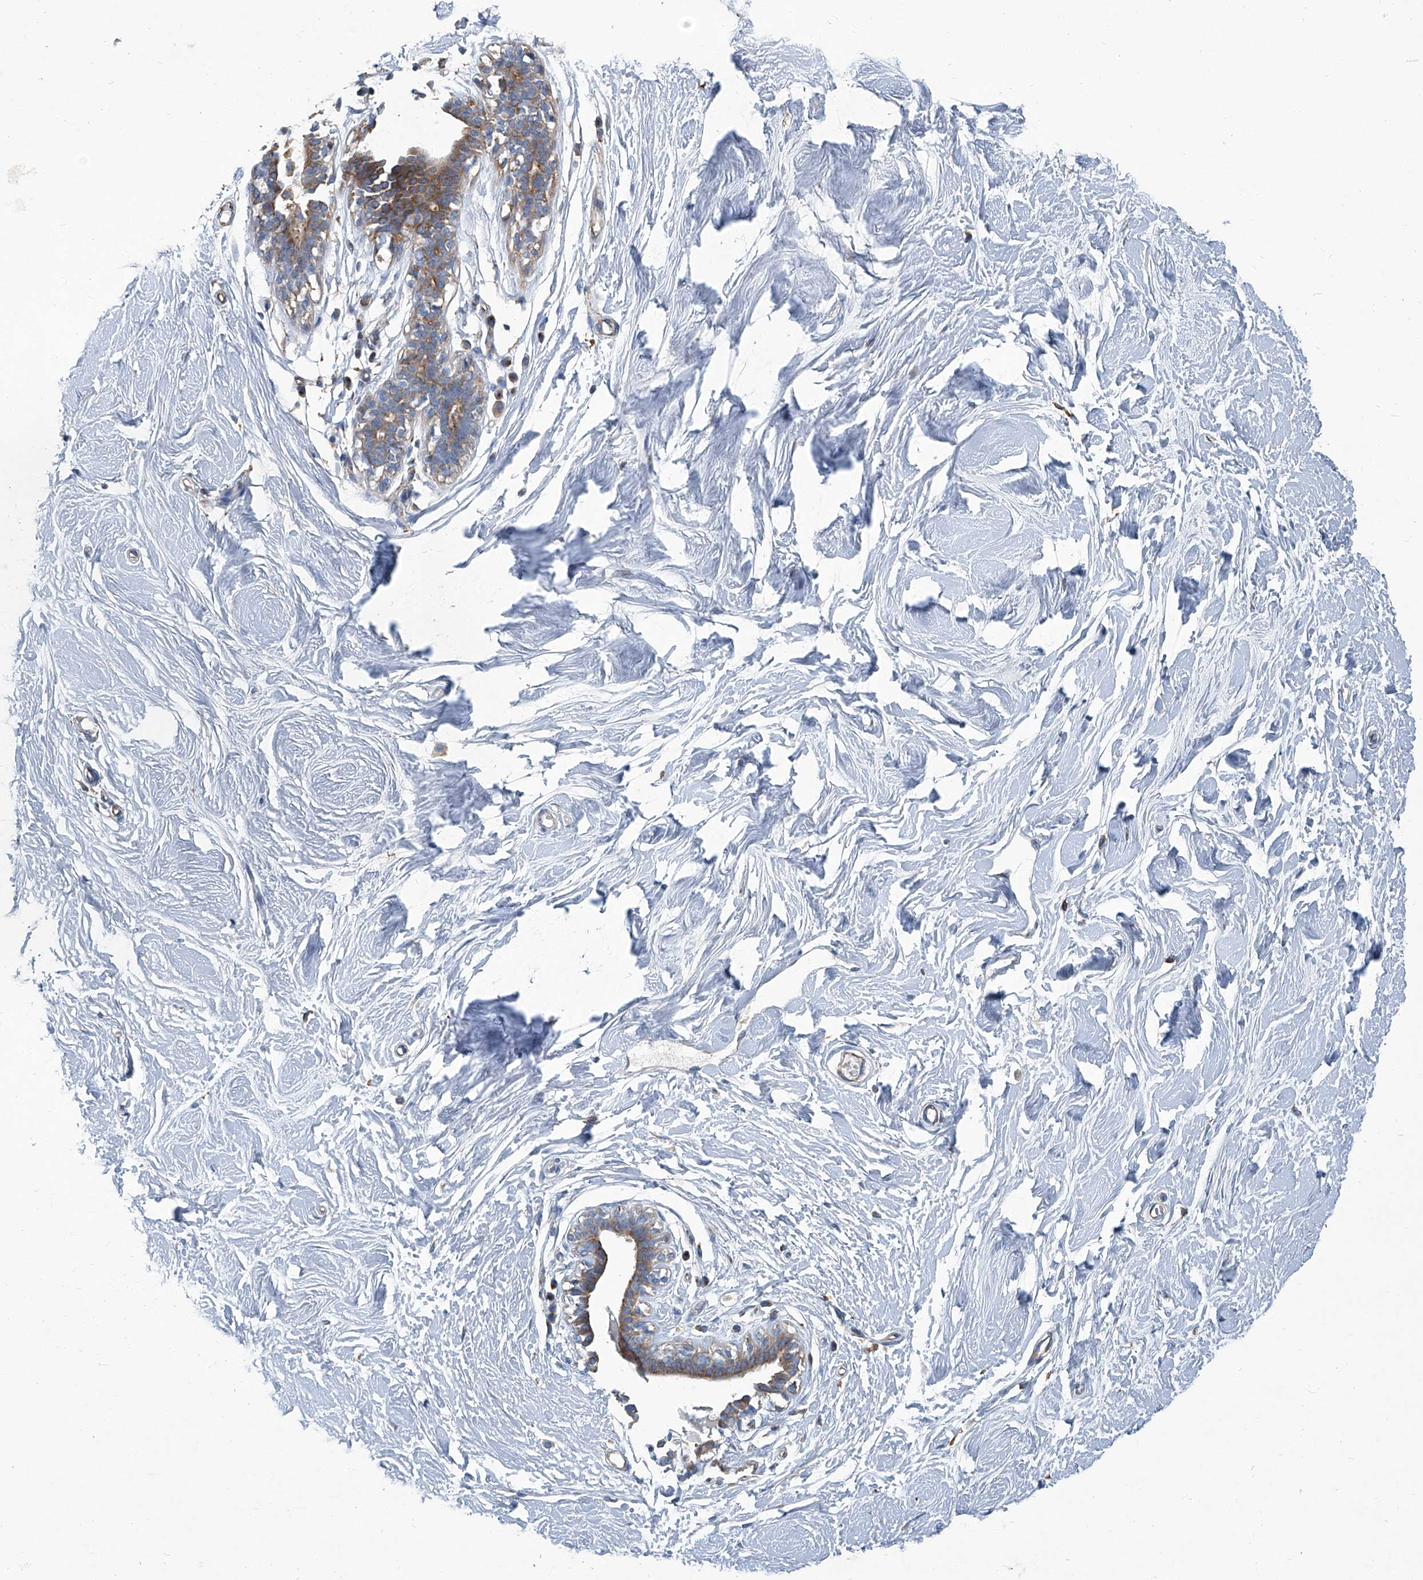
{"staining": {"intensity": "negative", "quantity": "none", "location": "none"}, "tissue": "breast", "cell_type": "Adipocytes", "image_type": "normal", "snomed": [{"axis": "morphology", "description": "Normal tissue, NOS"}, {"axis": "topography", "description": "Breast"}], "caption": "Photomicrograph shows no protein staining in adipocytes of benign breast. The staining is performed using DAB brown chromogen with nuclei counter-stained in using hematoxylin.", "gene": "PIGH", "patient": {"sex": "female", "age": 26}}